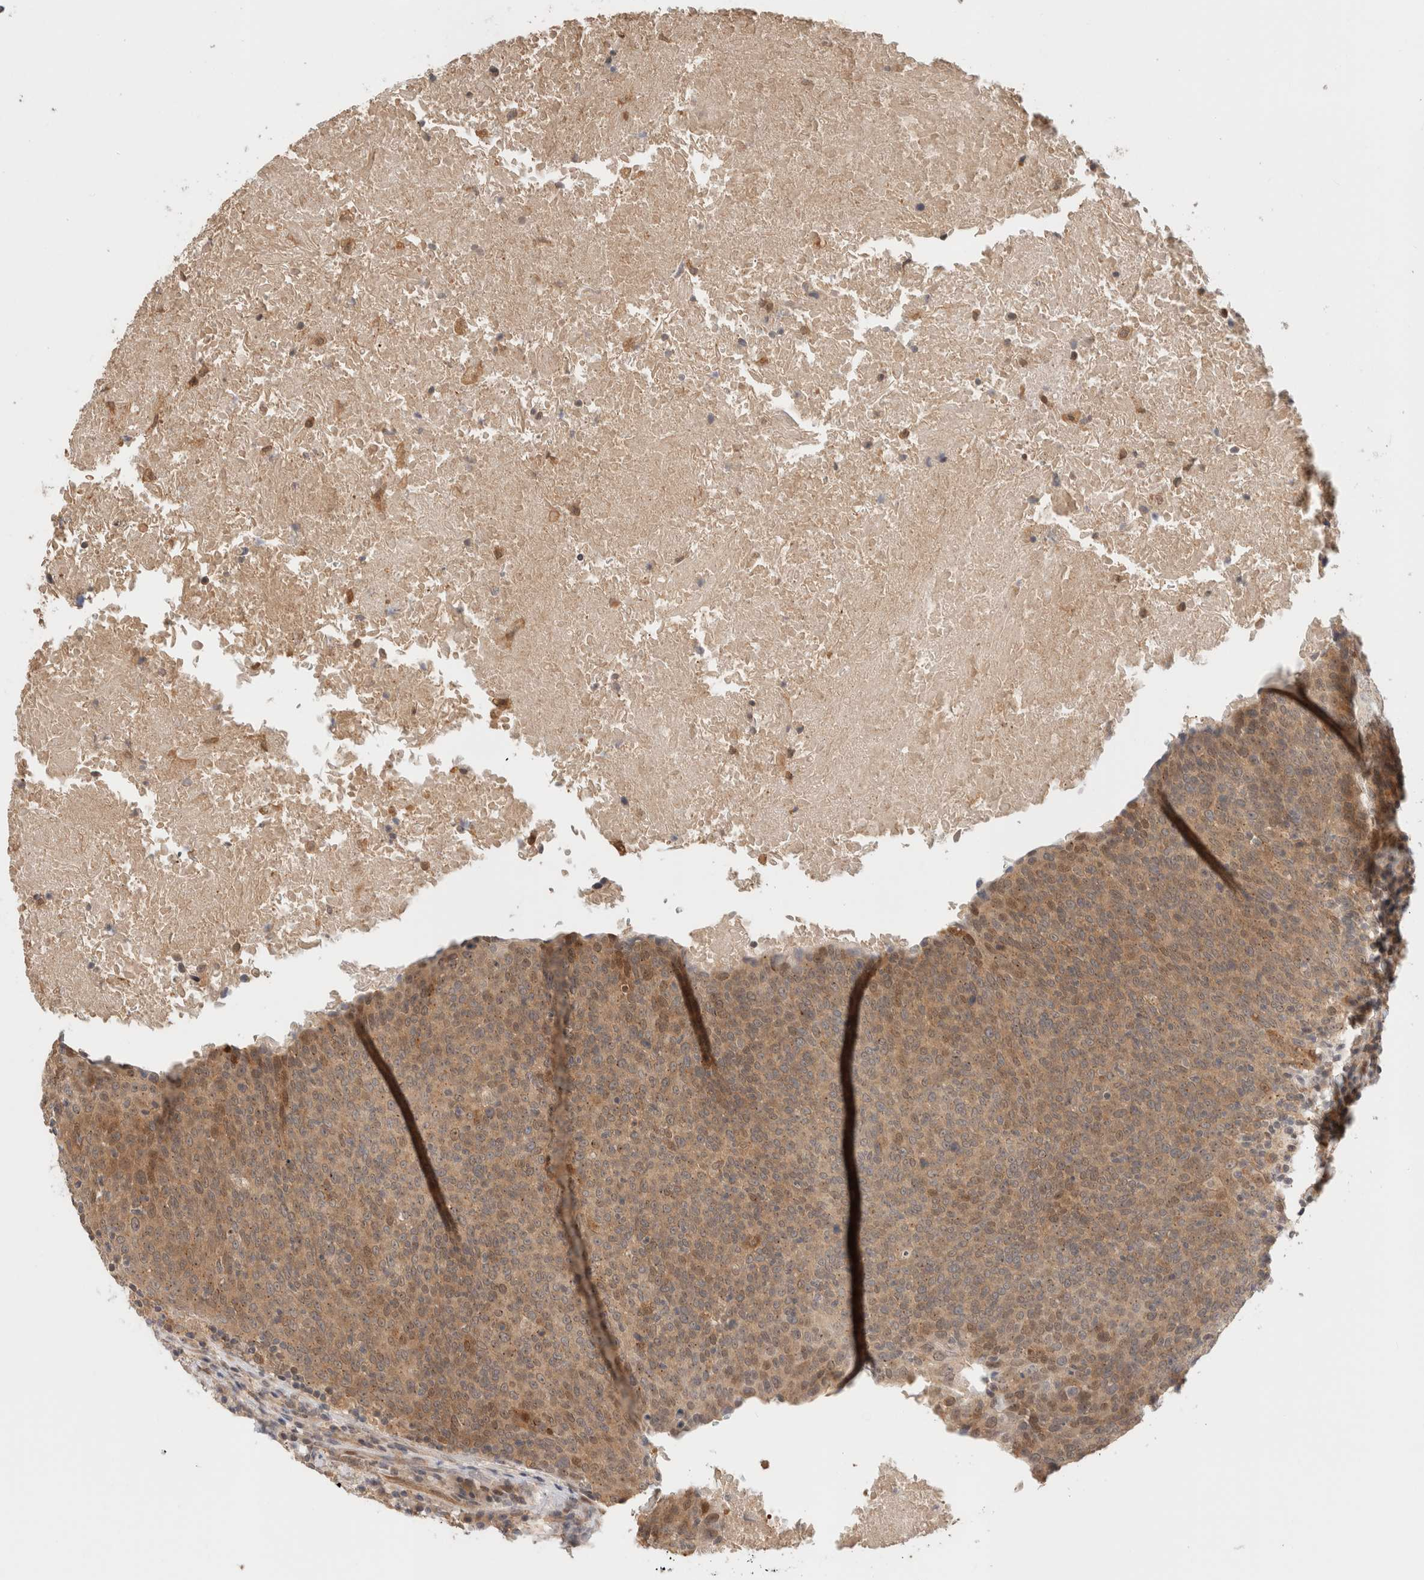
{"staining": {"intensity": "weak", "quantity": ">75%", "location": "cytoplasmic/membranous,nuclear"}, "tissue": "head and neck cancer", "cell_type": "Tumor cells", "image_type": "cancer", "snomed": [{"axis": "morphology", "description": "Squamous cell carcinoma, NOS"}, {"axis": "morphology", "description": "Squamous cell carcinoma, metastatic, NOS"}, {"axis": "topography", "description": "Lymph node"}, {"axis": "topography", "description": "Head-Neck"}], "caption": "An image of human head and neck cancer stained for a protein demonstrates weak cytoplasmic/membranous and nuclear brown staining in tumor cells.", "gene": "OTUD6B", "patient": {"sex": "male", "age": 62}}